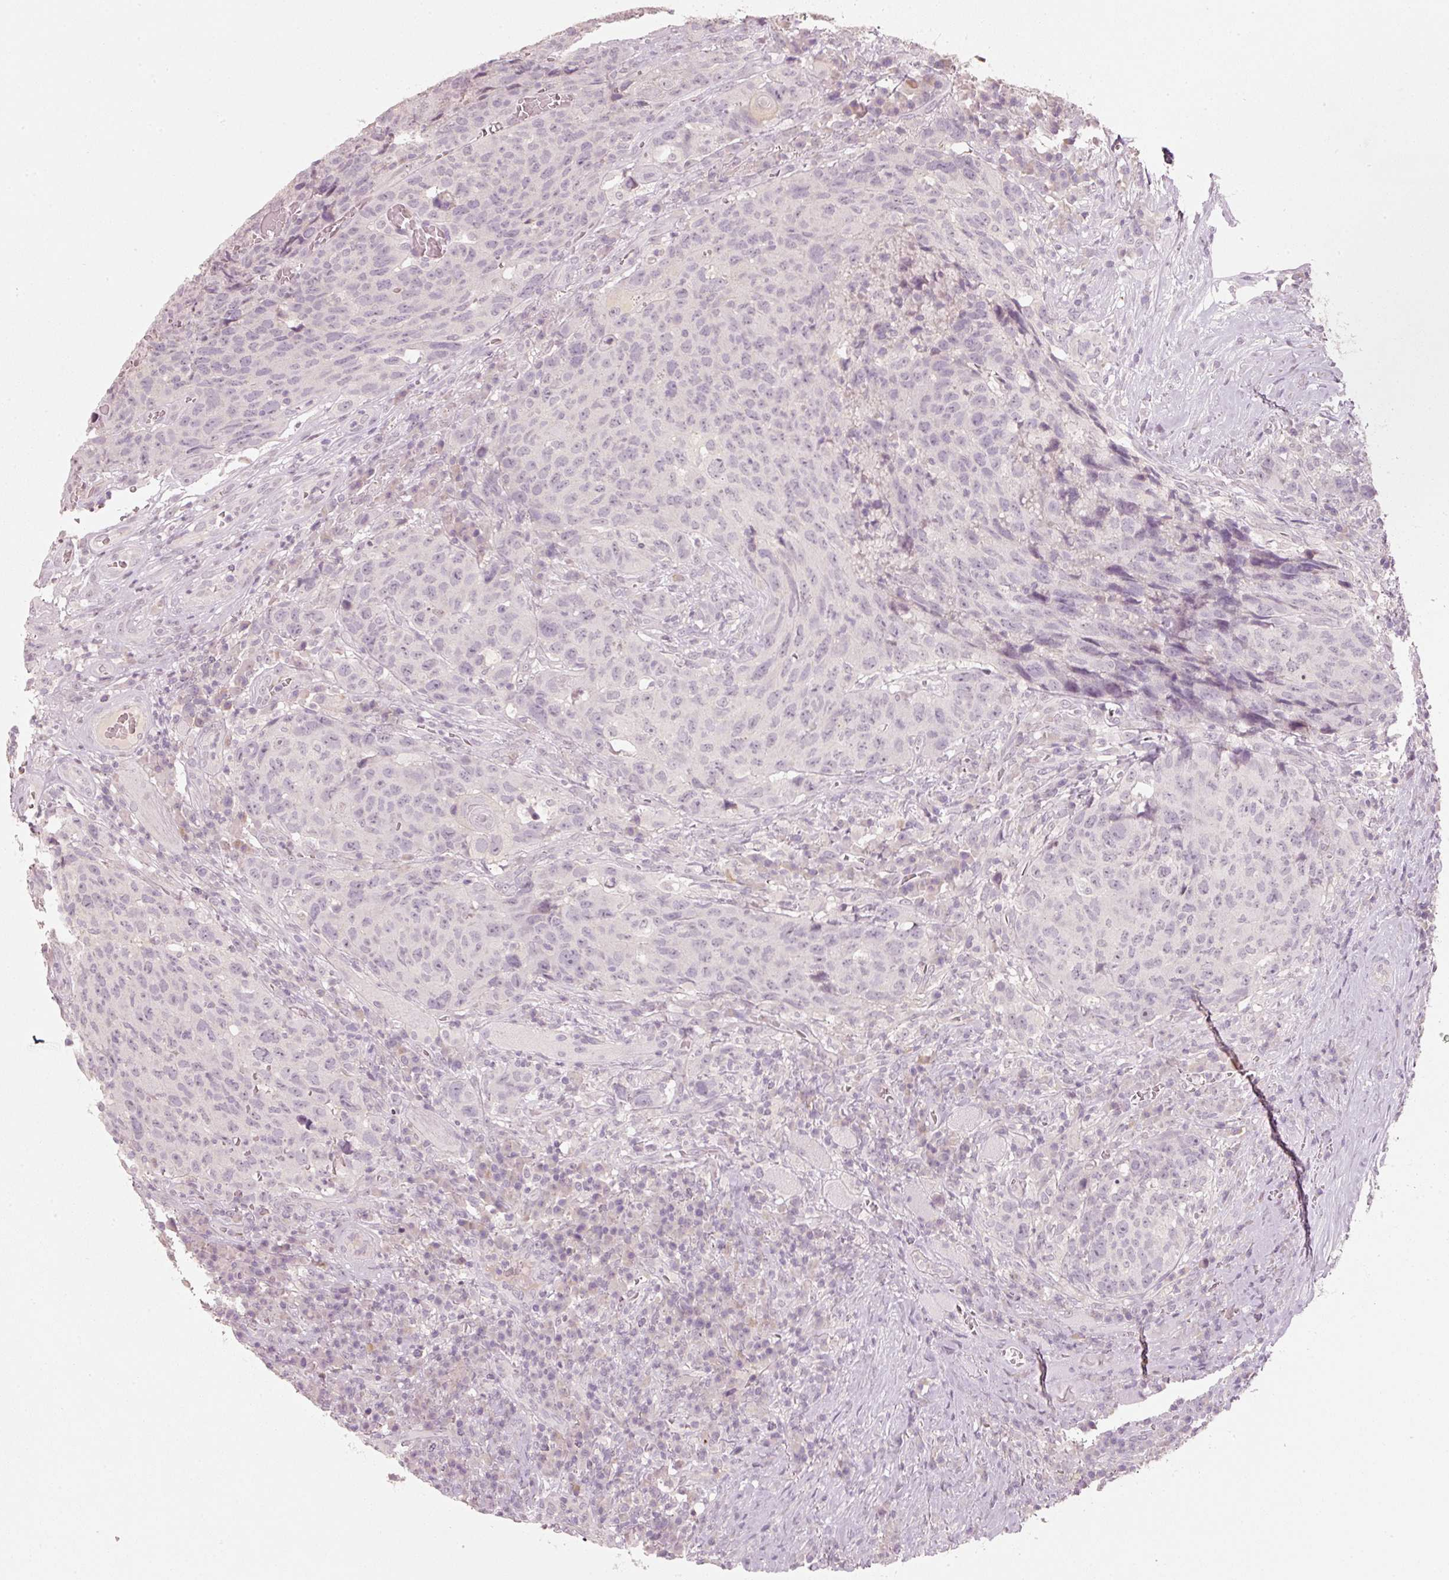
{"staining": {"intensity": "negative", "quantity": "none", "location": "none"}, "tissue": "head and neck cancer", "cell_type": "Tumor cells", "image_type": "cancer", "snomed": [{"axis": "morphology", "description": "Squamous cell carcinoma, NOS"}, {"axis": "topography", "description": "Head-Neck"}], "caption": "Squamous cell carcinoma (head and neck) stained for a protein using IHC demonstrates no positivity tumor cells.", "gene": "STEAP1", "patient": {"sex": "male", "age": 66}}